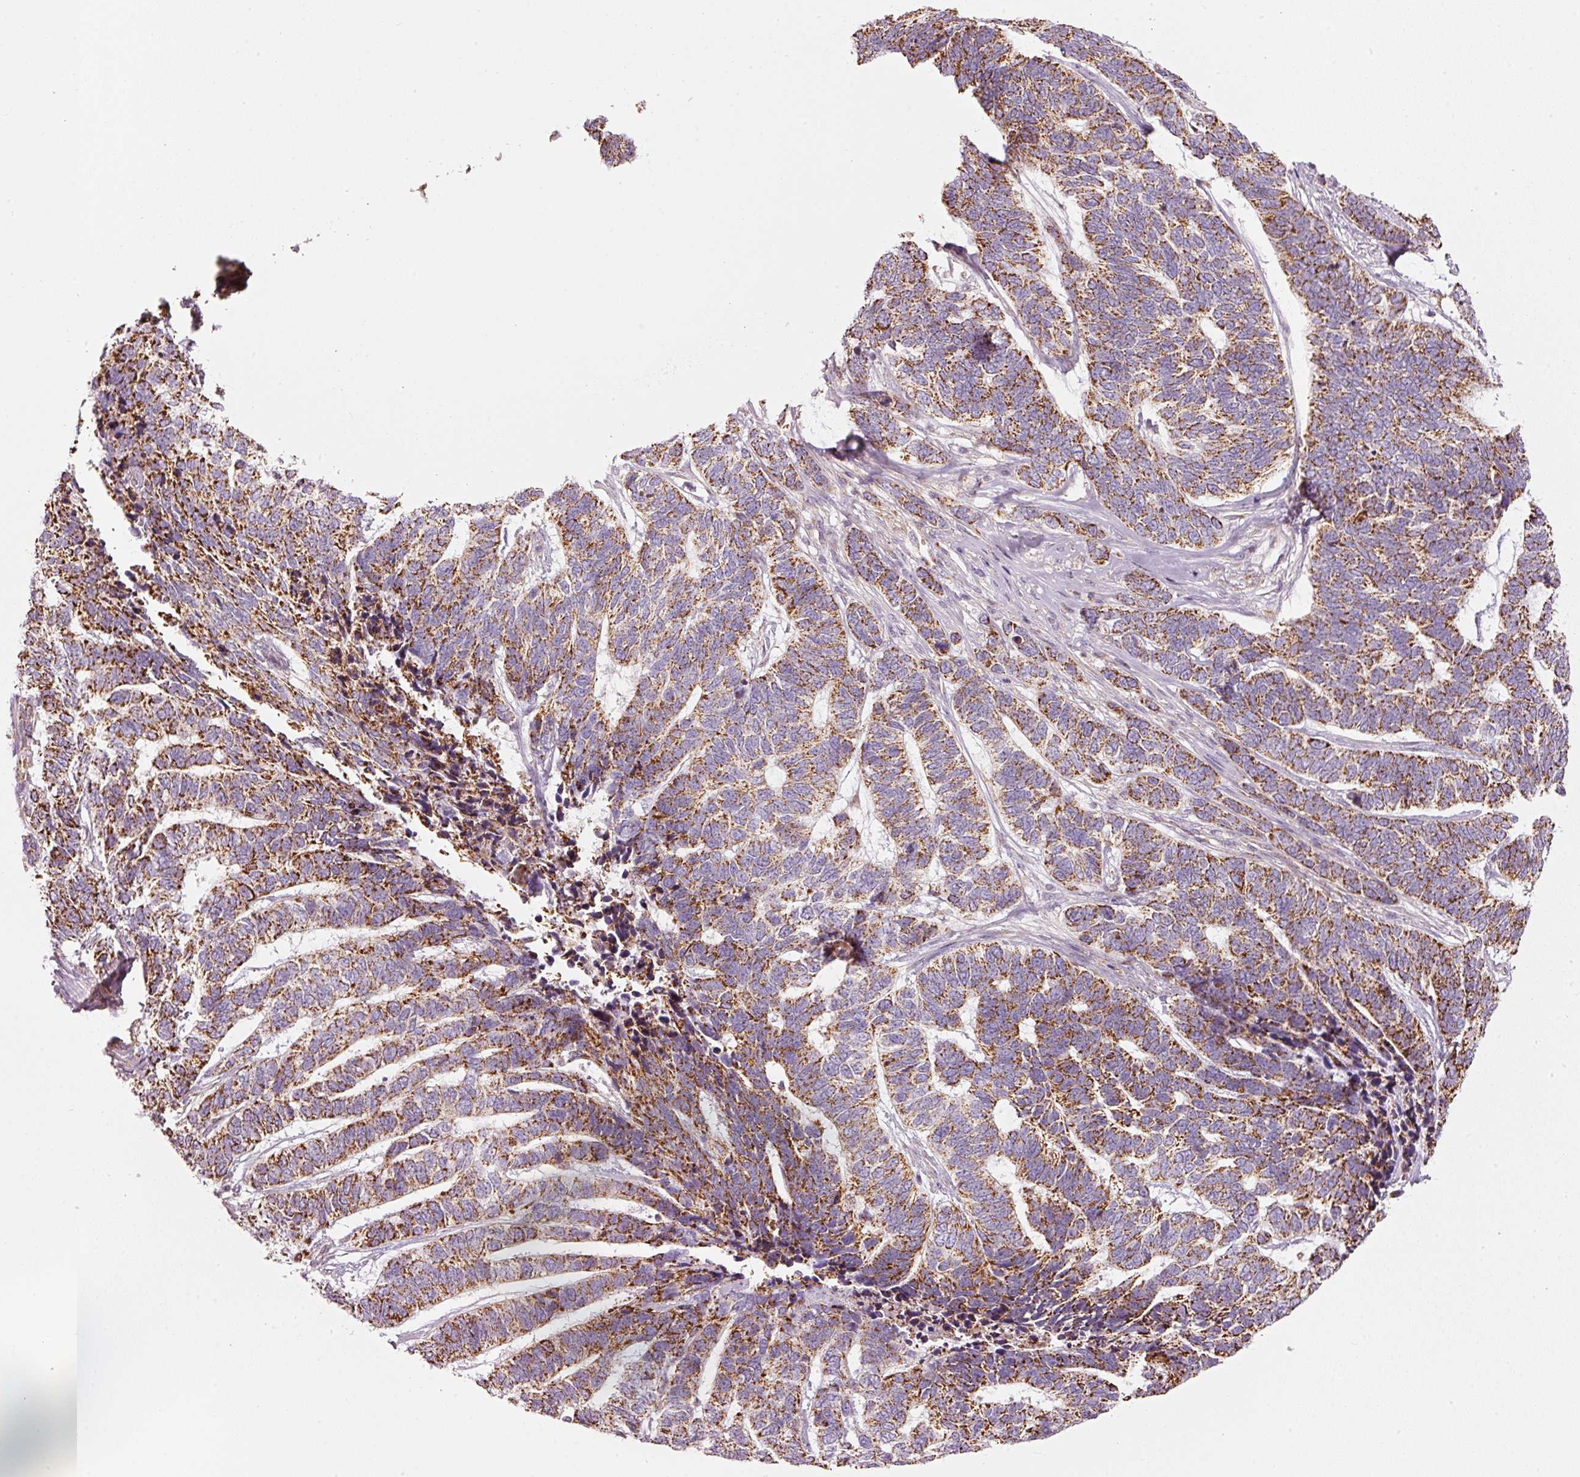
{"staining": {"intensity": "moderate", "quantity": ">75%", "location": "cytoplasmic/membranous"}, "tissue": "skin cancer", "cell_type": "Tumor cells", "image_type": "cancer", "snomed": [{"axis": "morphology", "description": "Basal cell carcinoma"}, {"axis": "topography", "description": "Skin"}], "caption": "Immunohistochemical staining of basal cell carcinoma (skin) demonstrates moderate cytoplasmic/membranous protein staining in approximately >75% of tumor cells.", "gene": "C17orf98", "patient": {"sex": "female", "age": 65}}